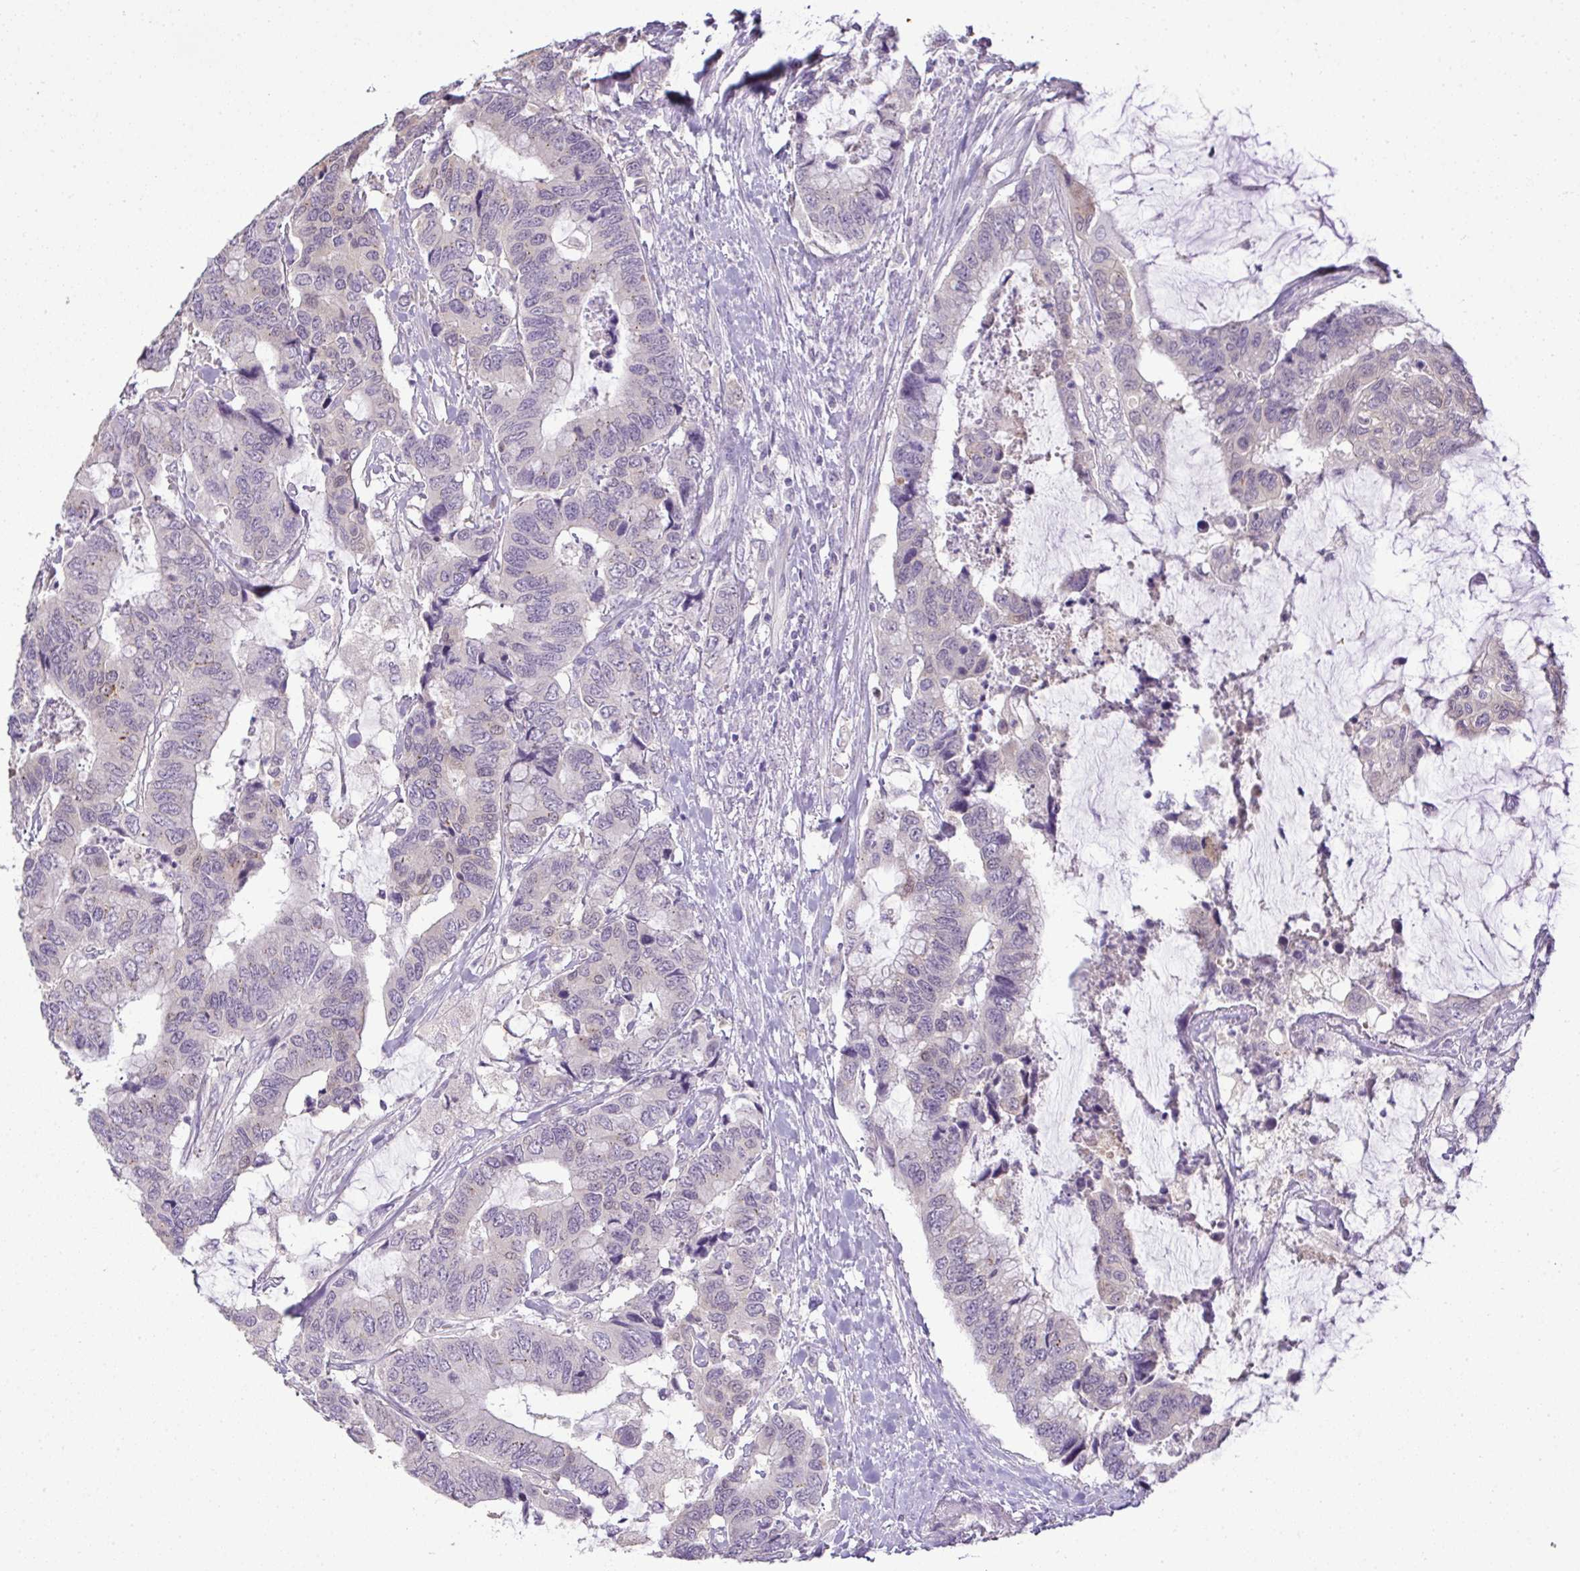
{"staining": {"intensity": "negative", "quantity": "none", "location": "none"}, "tissue": "colorectal cancer", "cell_type": "Tumor cells", "image_type": "cancer", "snomed": [{"axis": "morphology", "description": "Adenocarcinoma, NOS"}, {"axis": "topography", "description": "Rectum"}], "caption": "High power microscopy image of an immunohistochemistry photomicrograph of colorectal cancer (adenocarcinoma), revealing no significant positivity in tumor cells.", "gene": "CMPK1", "patient": {"sex": "female", "age": 59}}